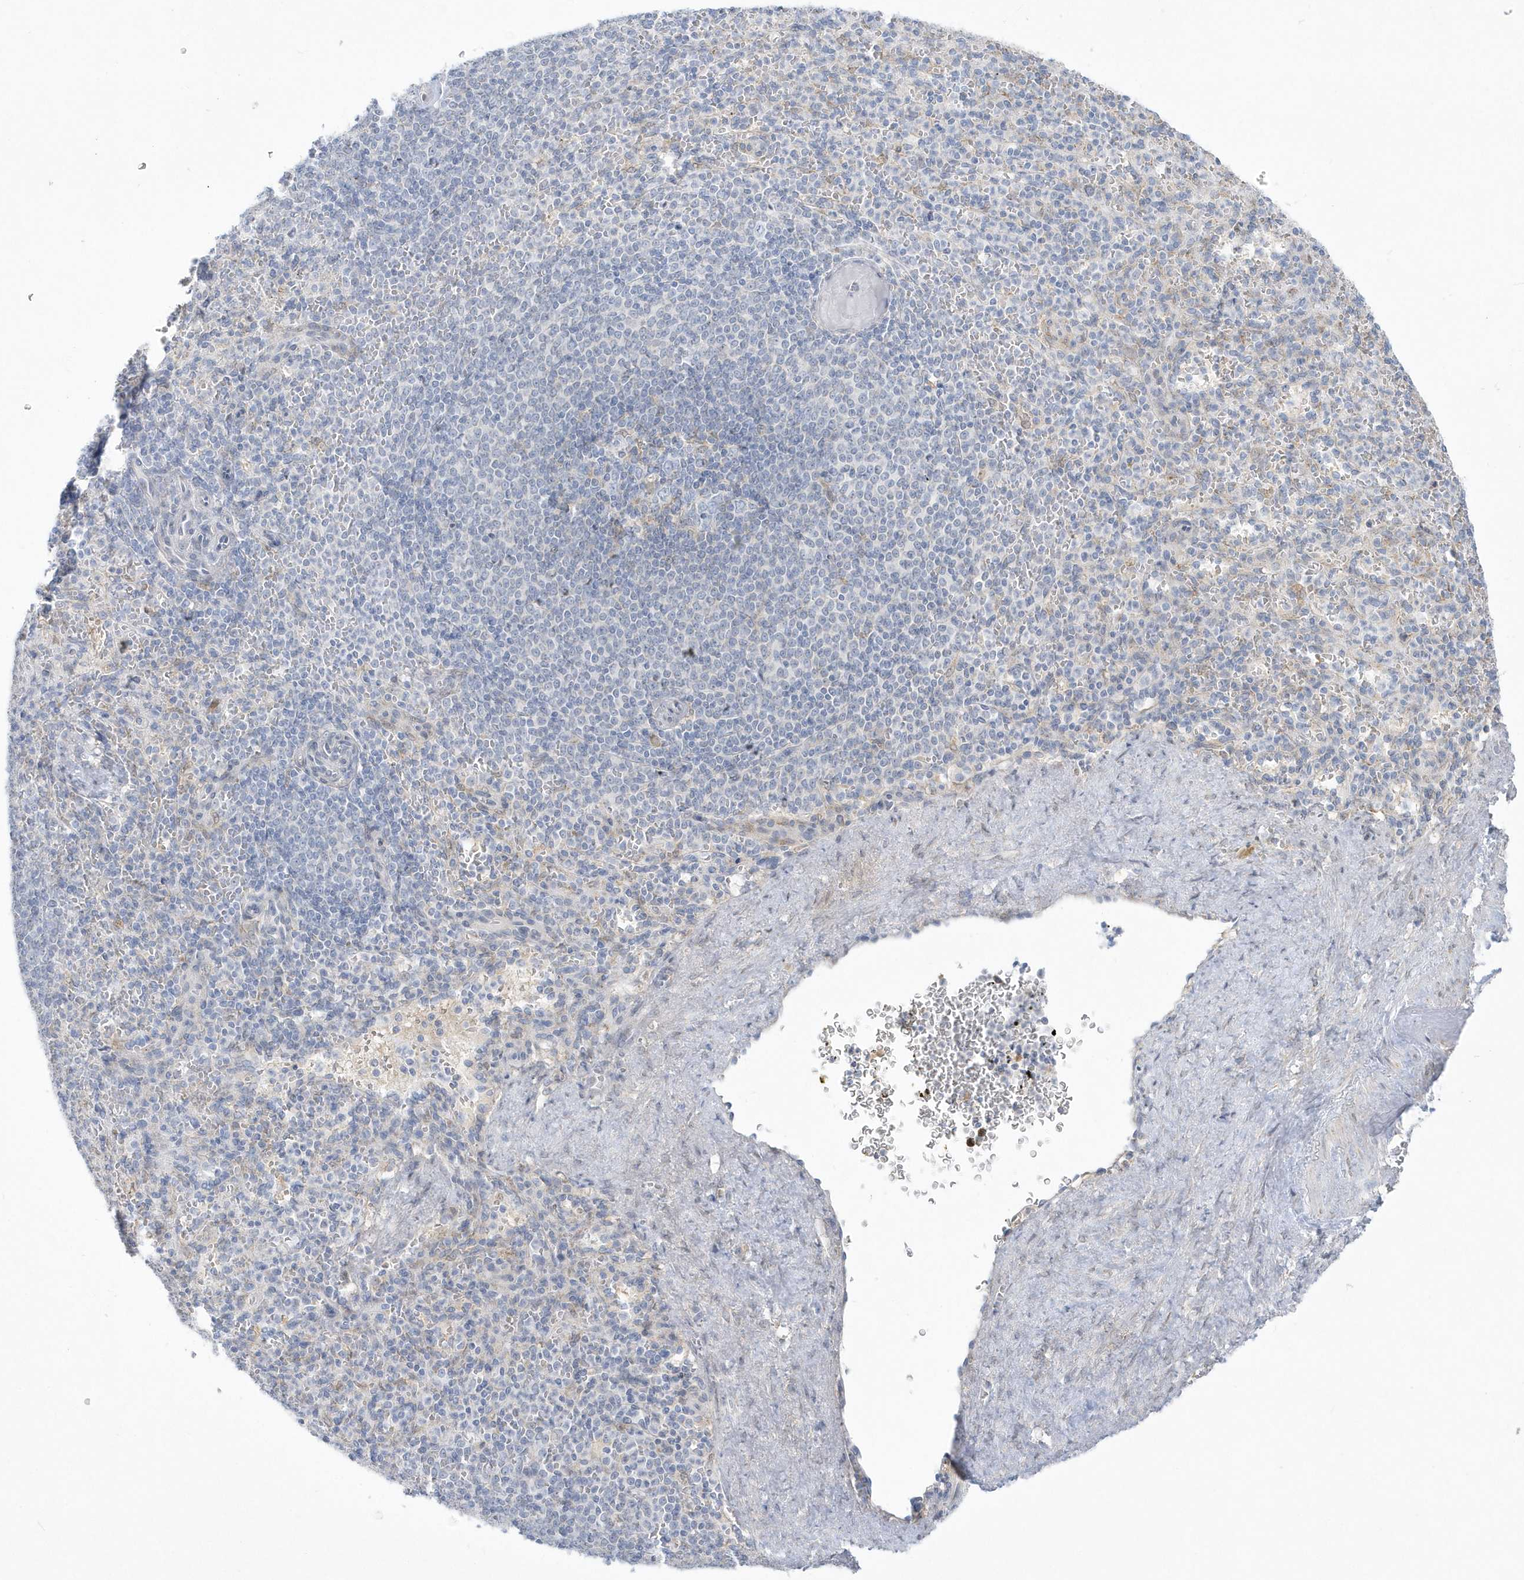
{"staining": {"intensity": "negative", "quantity": "none", "location": "none"}, "tissue": "spleen", "cell_type": "Cells in red pulp", "image_type": "normal", "snomed": [{"axis": "morphology", "description": "Normal tissue, NOS"}, {"axis": "topography", "description": "Spleen"}], "caption": "High power microscopy micrograph of an immunohistochemistry (IHC) image of benign spleen, revealing no significant expression in cells in red pulp.", "gene": "PCBD1", "patient": {"sex": "female", "age": 74}}